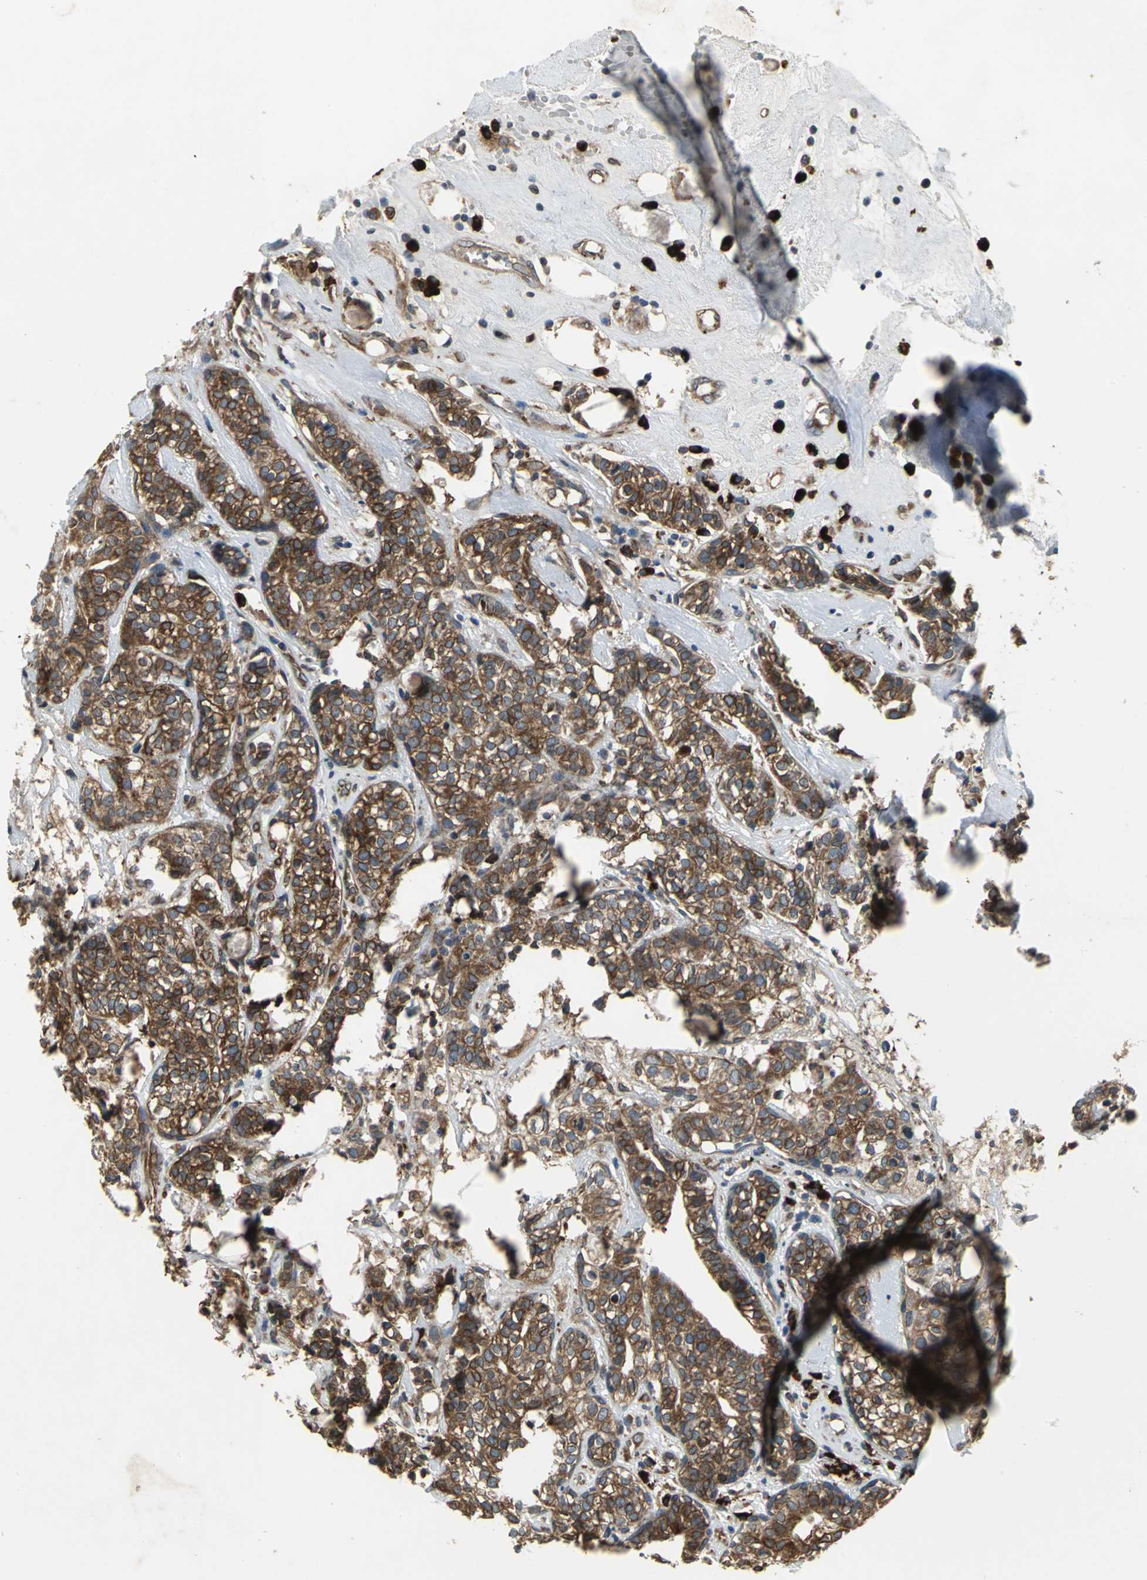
{"staining": {"intensity": "strong", "quantity": ">75%", "location": "cytoplasmic/membranous"}, "tissue": "head and neck cancer", "cell_type": "Tumor cells", "image_type": "cancer", "snomed": [{"axis": "morphology", "description": "Adenocarcinoma, NOS"}, {"axis": "topography", "description": "Salivary gland"}, {"axis": "topography", "description": "Head-Neck"}], "caption": "Immunohistochemistry of adenocarcinoma (head and neck) demonstrates high levels of strong cytoplasmic/membranous staining in approximately >75% of tumor cells.", "gene": "SYVN1", "patient": {"sex": "female", "age": 65}}